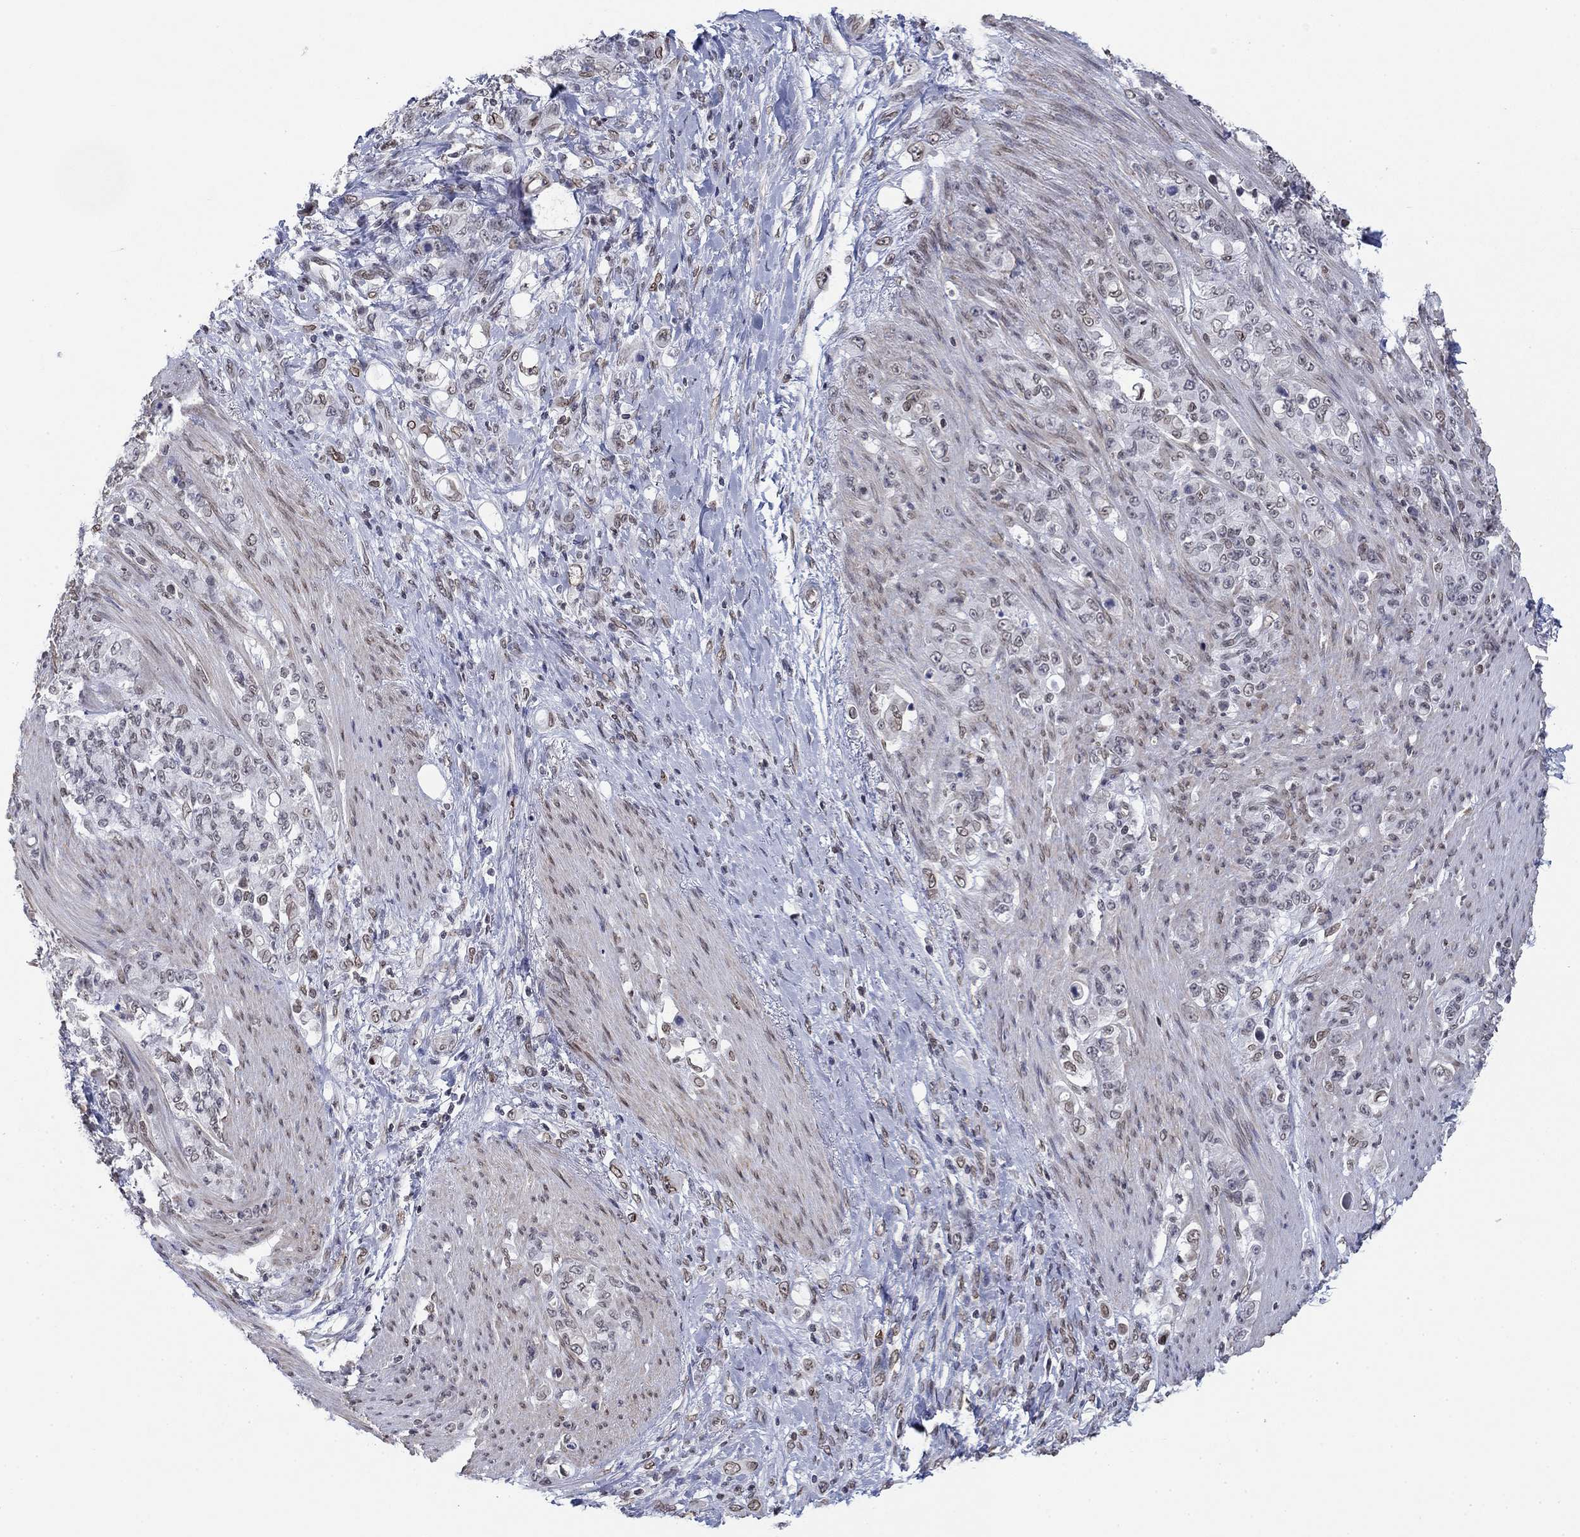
{"staining": {"intensity": "moderate", "quantity": "<25%", "location": "cytoplasmic/membranous,nuclear"}, "tissue": "stomach cancer", "cell_type": "Tumor cells", "image_type": "cancer", "snomed": [{"axis": "morphology", "description": "Adenocarcinoma, NOS"}, {"axis": "topography", "description": "Stomach"}], "caption": "This is a photomicrograph of immunohistochemistry (IHC) staining of stomach cancer, which shows moderate expression in the cytoplasmic/membranous and nuclear of tumor cells.", "gene": "TOR1AIP1", "patient": {"sex": "female", "age": 79}}